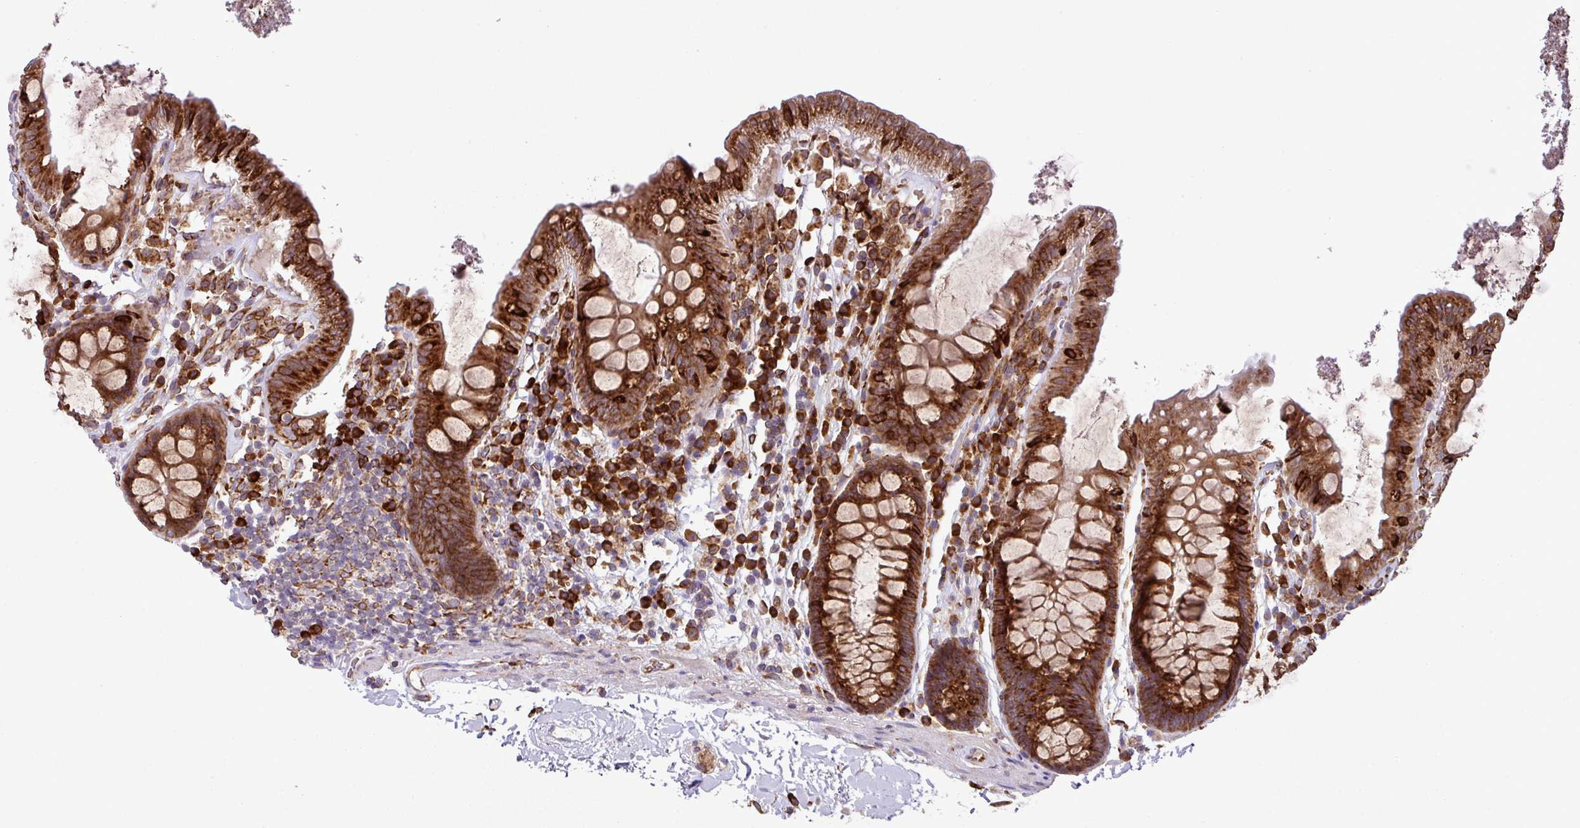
{"staining": {"intensity": "moderate", "quantity": ">75%", "location": "cytoplasmic/membranous"}, "tissue": "colon", "cell_type": "Endothelial cells", "image_type": "normal", "snomed": [{"axis": "morphology", "description": "Normal tissue, NOS"}, {"axis": "topography", "description": "Colon"}], "caption": "Immunohistochemistry (DAB) staining of unremarkable human colon demonstrates moderate cytoplasmic/membranous protein positivity in about >75% of endothelial cells.", "gene": "SLC39A7", "patient": {"sex": "male", "age": 84}}